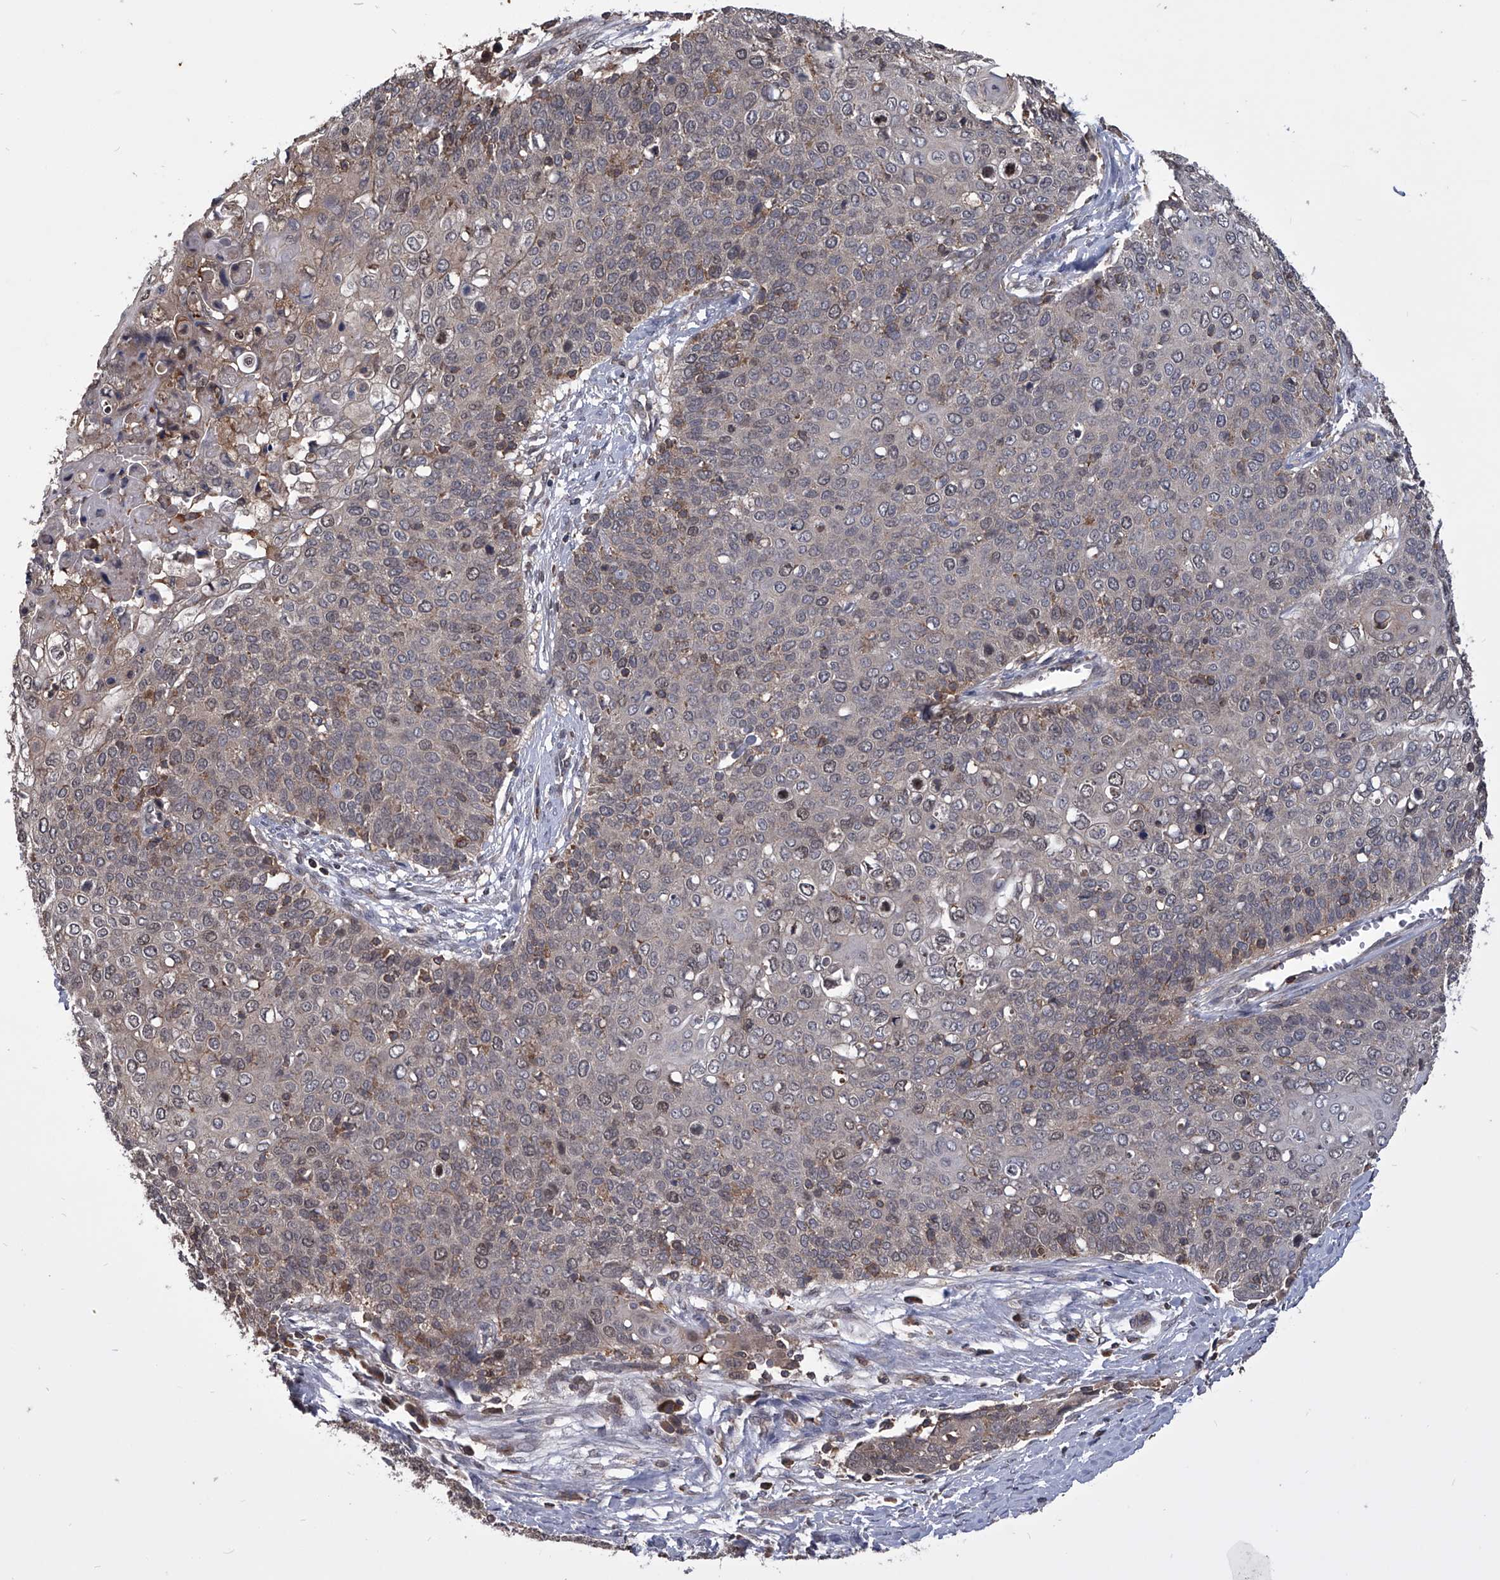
{"staining": {"intensity": "weak", "quantity": "<25%", "location": "cytoplasmic/membranous"}, "tissue": "cervical cancer", "cell_type": "Tumor cells", "image_type": "cancer", "snomed": [{"axis": "morphology", "description": "Squamous cell carcinoma, NOS"}, {"axis": "topography", "description": "Cervix"}], "caption": "Immunohistochemistry micrograph of human cervical cancer (squamous cell carcinoma) stained for a protein (brown), which shows no expression in tumor cells.", "gene": "PAN3", "patient": {"sex": "female", "age": 39}}